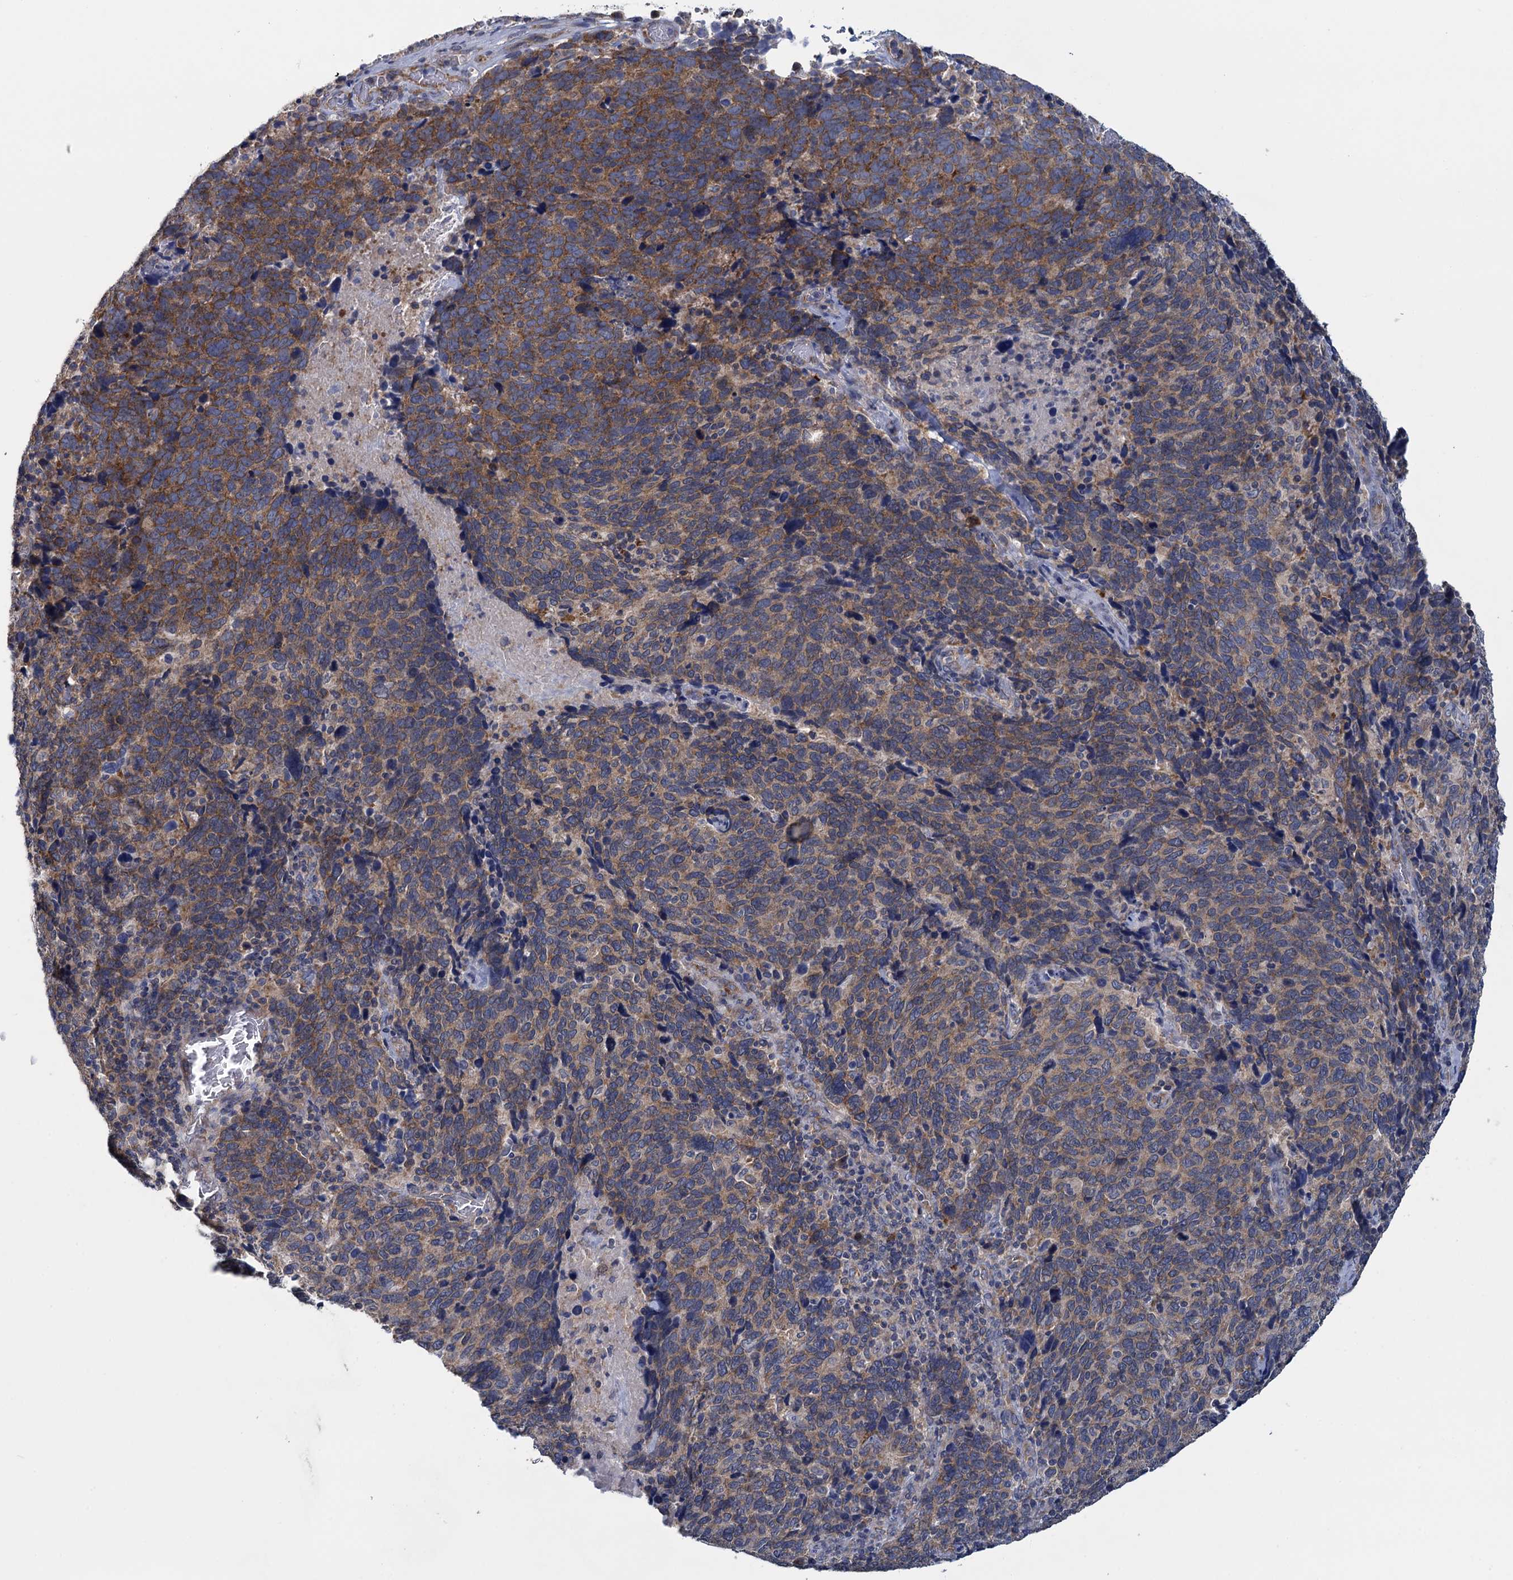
{"staining": {"intensity": "moderate", "quantity": ">75%", "location": "cytoplasmic/membranous"}, "tissue": "cervical cancer", "cell_type": "Tumor cells", "image_type": "cancer", "snomed": [{"axis": "morphology", "description": "Squamous cell carcinoma, NOS"}, {"axis": "topography", "description": "Cervix"}], "caption": "The immunohistochemical stain labels moderate cytoplasmic/membranous positivity in tumor cells of squamous cell carcinoma (cervical) tissue.", "gene": "GSTM2", "patient": {"sex": "female", "age": 41}}